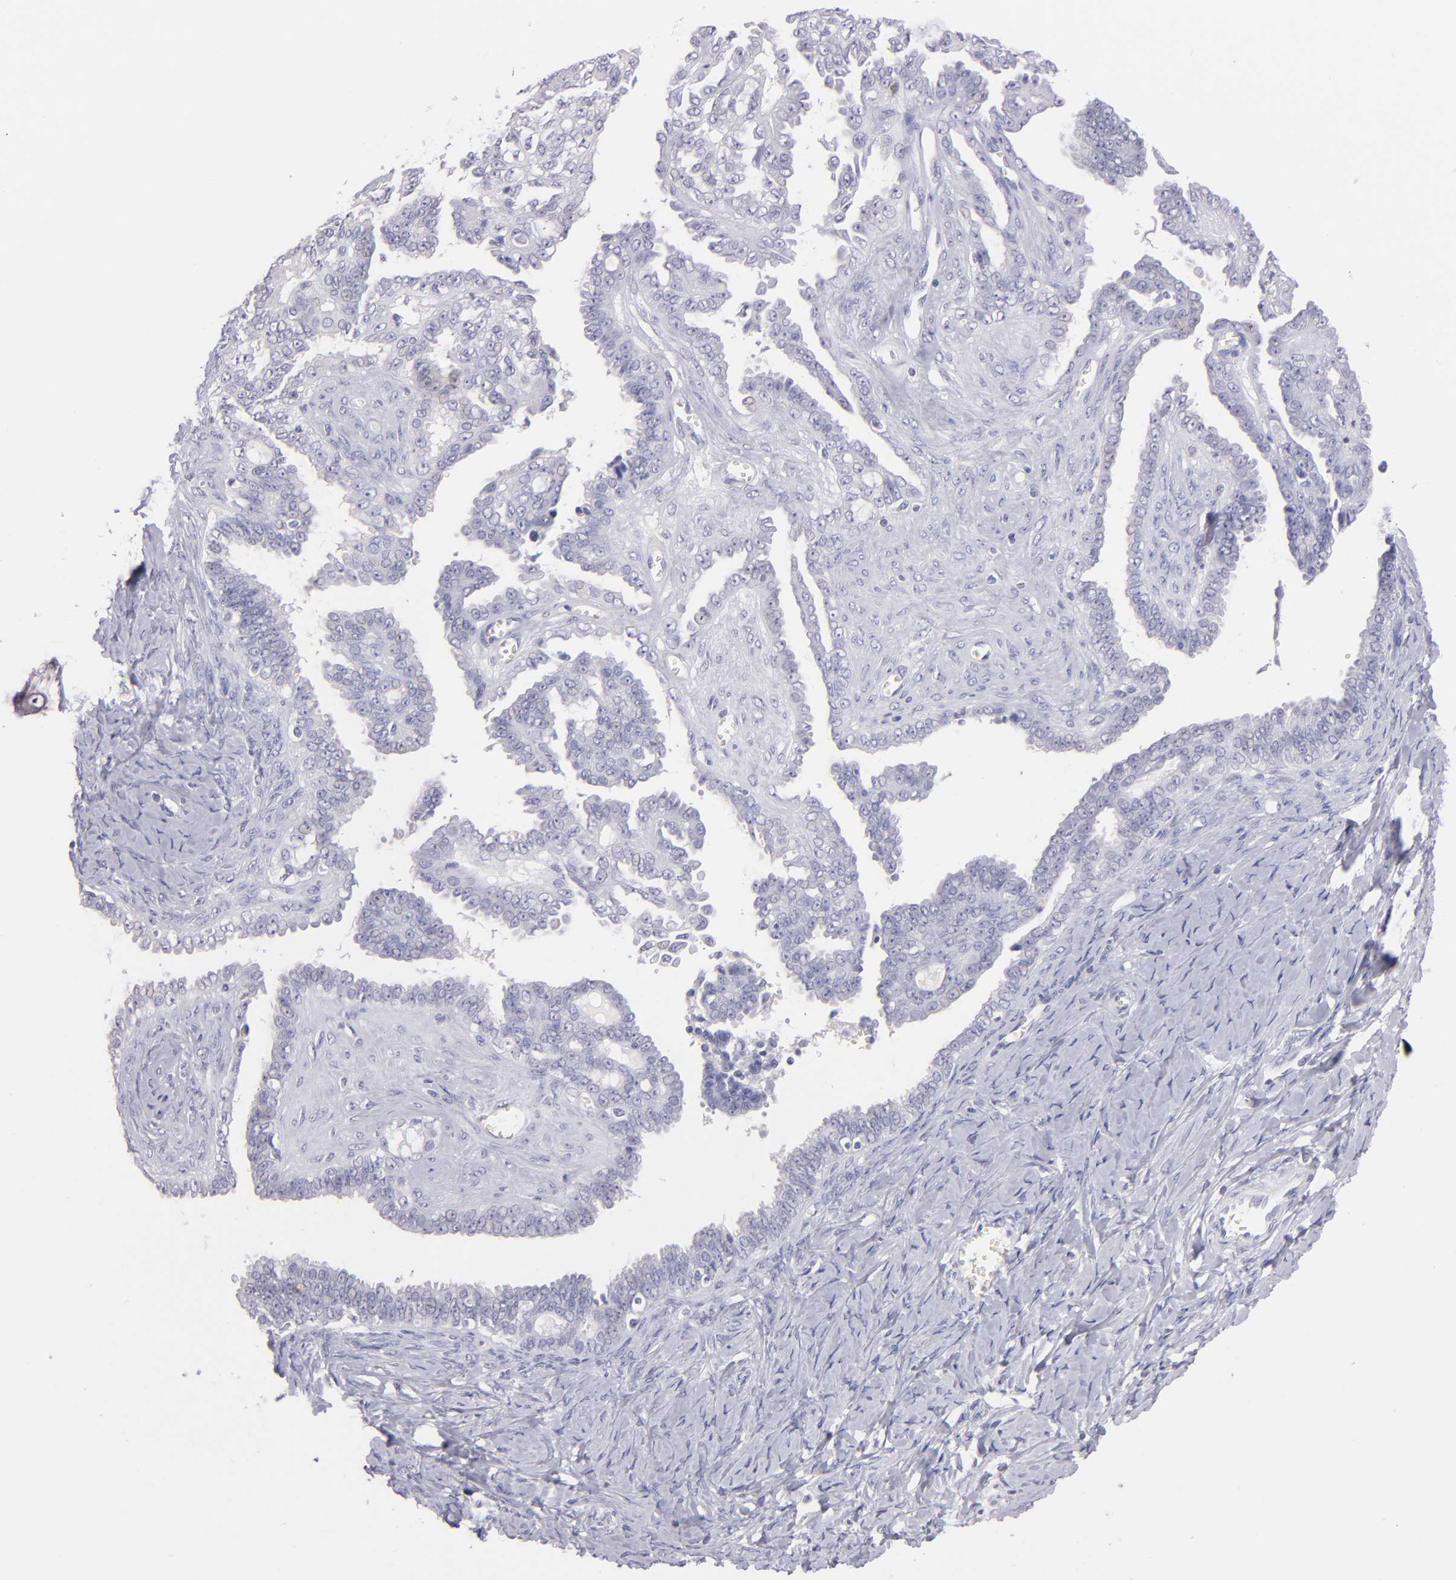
{"staining": {"intensity": "negative", "quantity": "none", "location": "none"}, "tissue": "ovarian cancer", "cell_type": "Tumor cells", "image_type": "cancer", "snomed": [{"axis": "morphology", "description": "Cystadenocarcinoma, serous, NOS"}, {"axis": "topography", "description": "Ovary"}], "caption": "Tumor cells show no significant protein positivity in ovarian cancer (serous cystadenocarcinoma).", "gene": "IL2RA", "patient": {"sex": "female", "age": 71}}